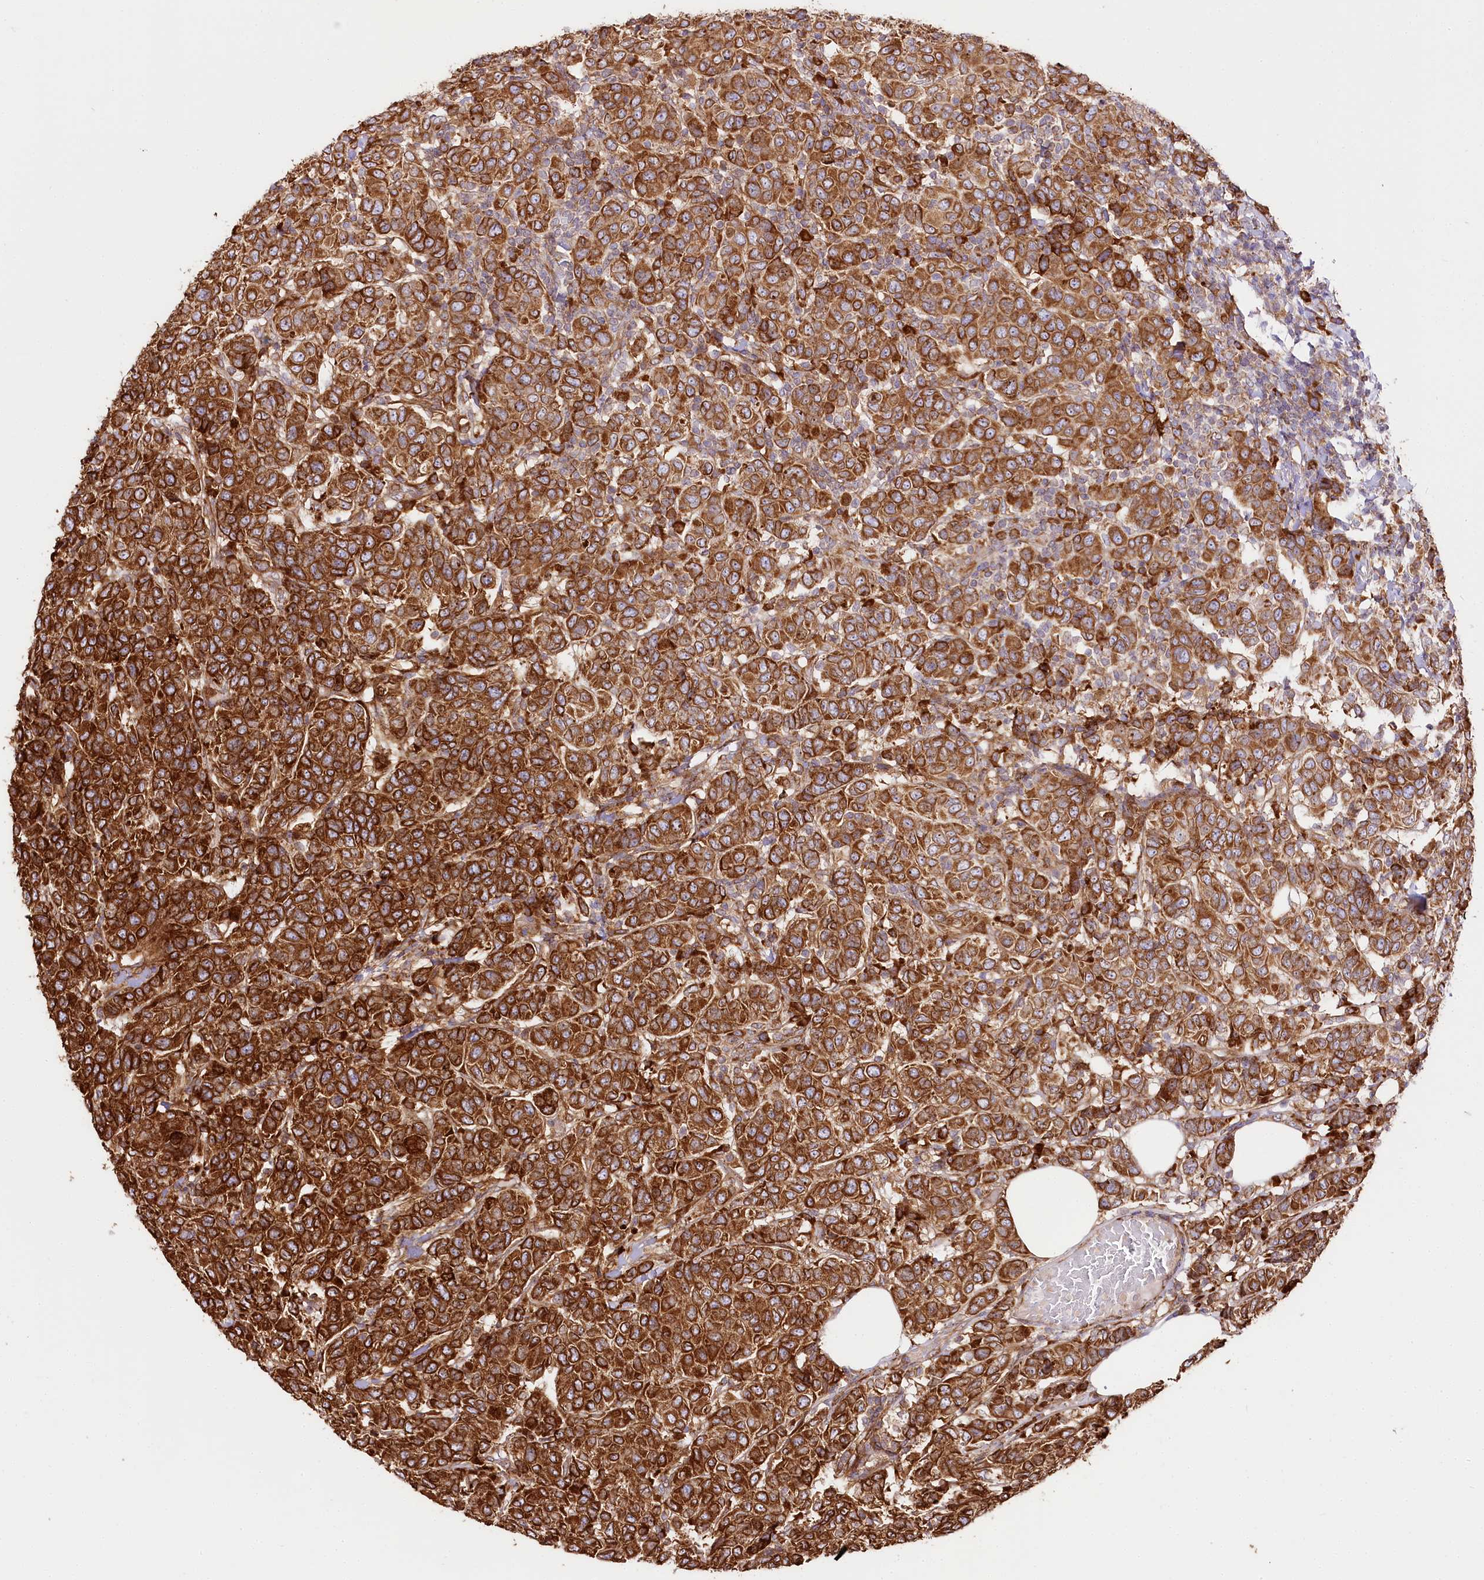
{"staining": {"intensity": "strong", "quantity": ">75%", "location": "cytoplasmic/membranous"}, "tissue": "breast cancer", "cell_type": "Tumor cells", "image_type": "cancer", "snomed": [{"axis": "morphology", "description": "Duct carcinoma"}, {"axis": "topography", "description": "Breast"}], "caption": "Breast cancer was stained to show a protein in brown. There is high levels of strong cytoplasmic/membranous positivity in approximately >75% of tumor cells.", "gene": "CNPY2", "patient": {"sex": "female", "age": 55}}